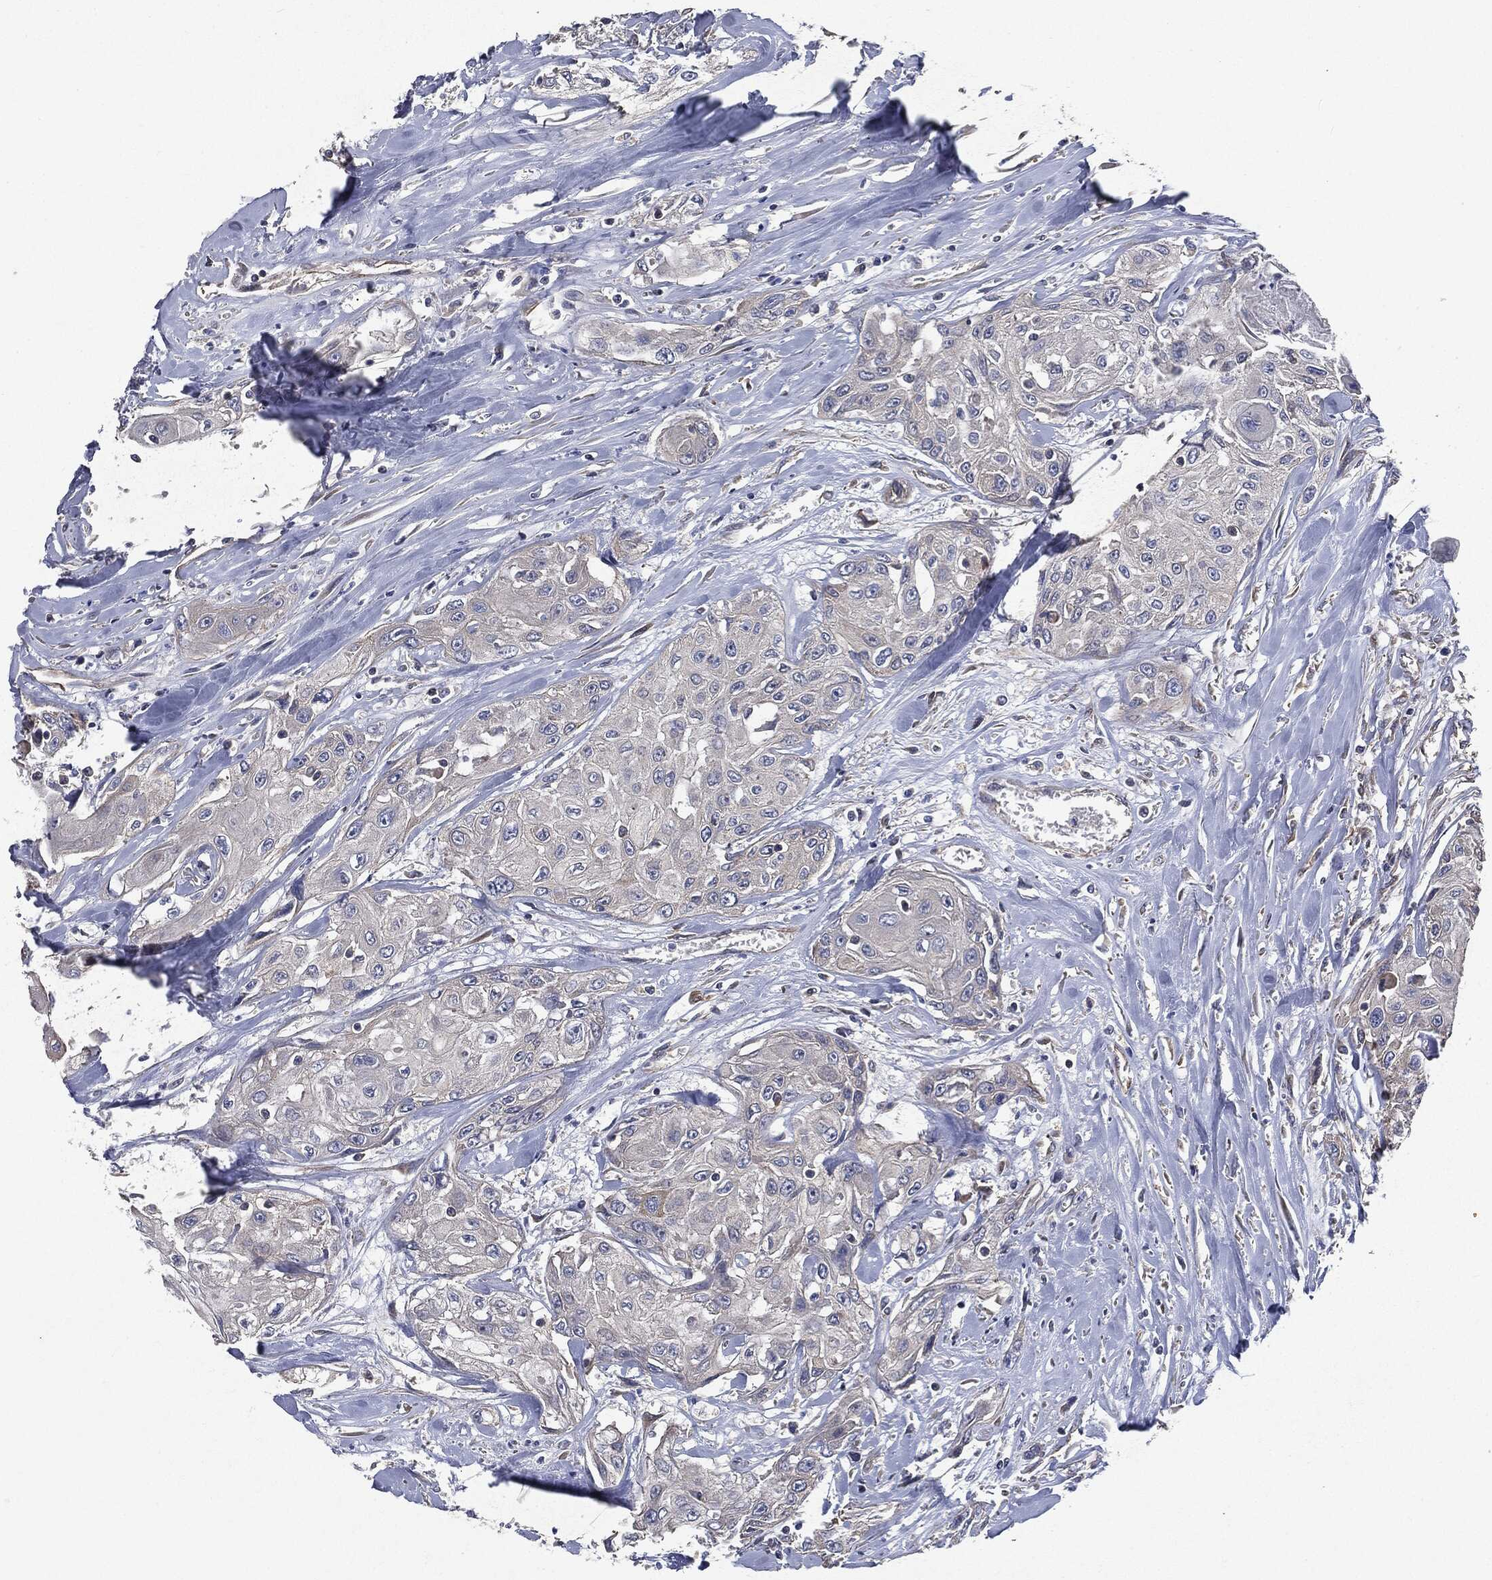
{"staining": {"intensity": "negative", "quantity": "none", "location": "none"}, "tissue": "head and neck cancer", "cell_type": "Tumor cells", "image_type": "cancer", "snomed": [{"axis": "morphology", "description": "Normal tissue, NOS"}, {"axis": "morphology", "description": "Squamous cell carcinoma, NOS"}, {"axis": "topography", "description": "Oral tissue"}, {"axis": "topography", "description": "Peripheral nerve tissue"}, {"axis": "topography", "description": "Head-Neck"}], "caption": "Immunohistochemical staining of human head and neck cancer exhibits no significant staining in tumor cells.", "gene": "EPS15L1", "patient": {"sex": "female", "age": 59}}